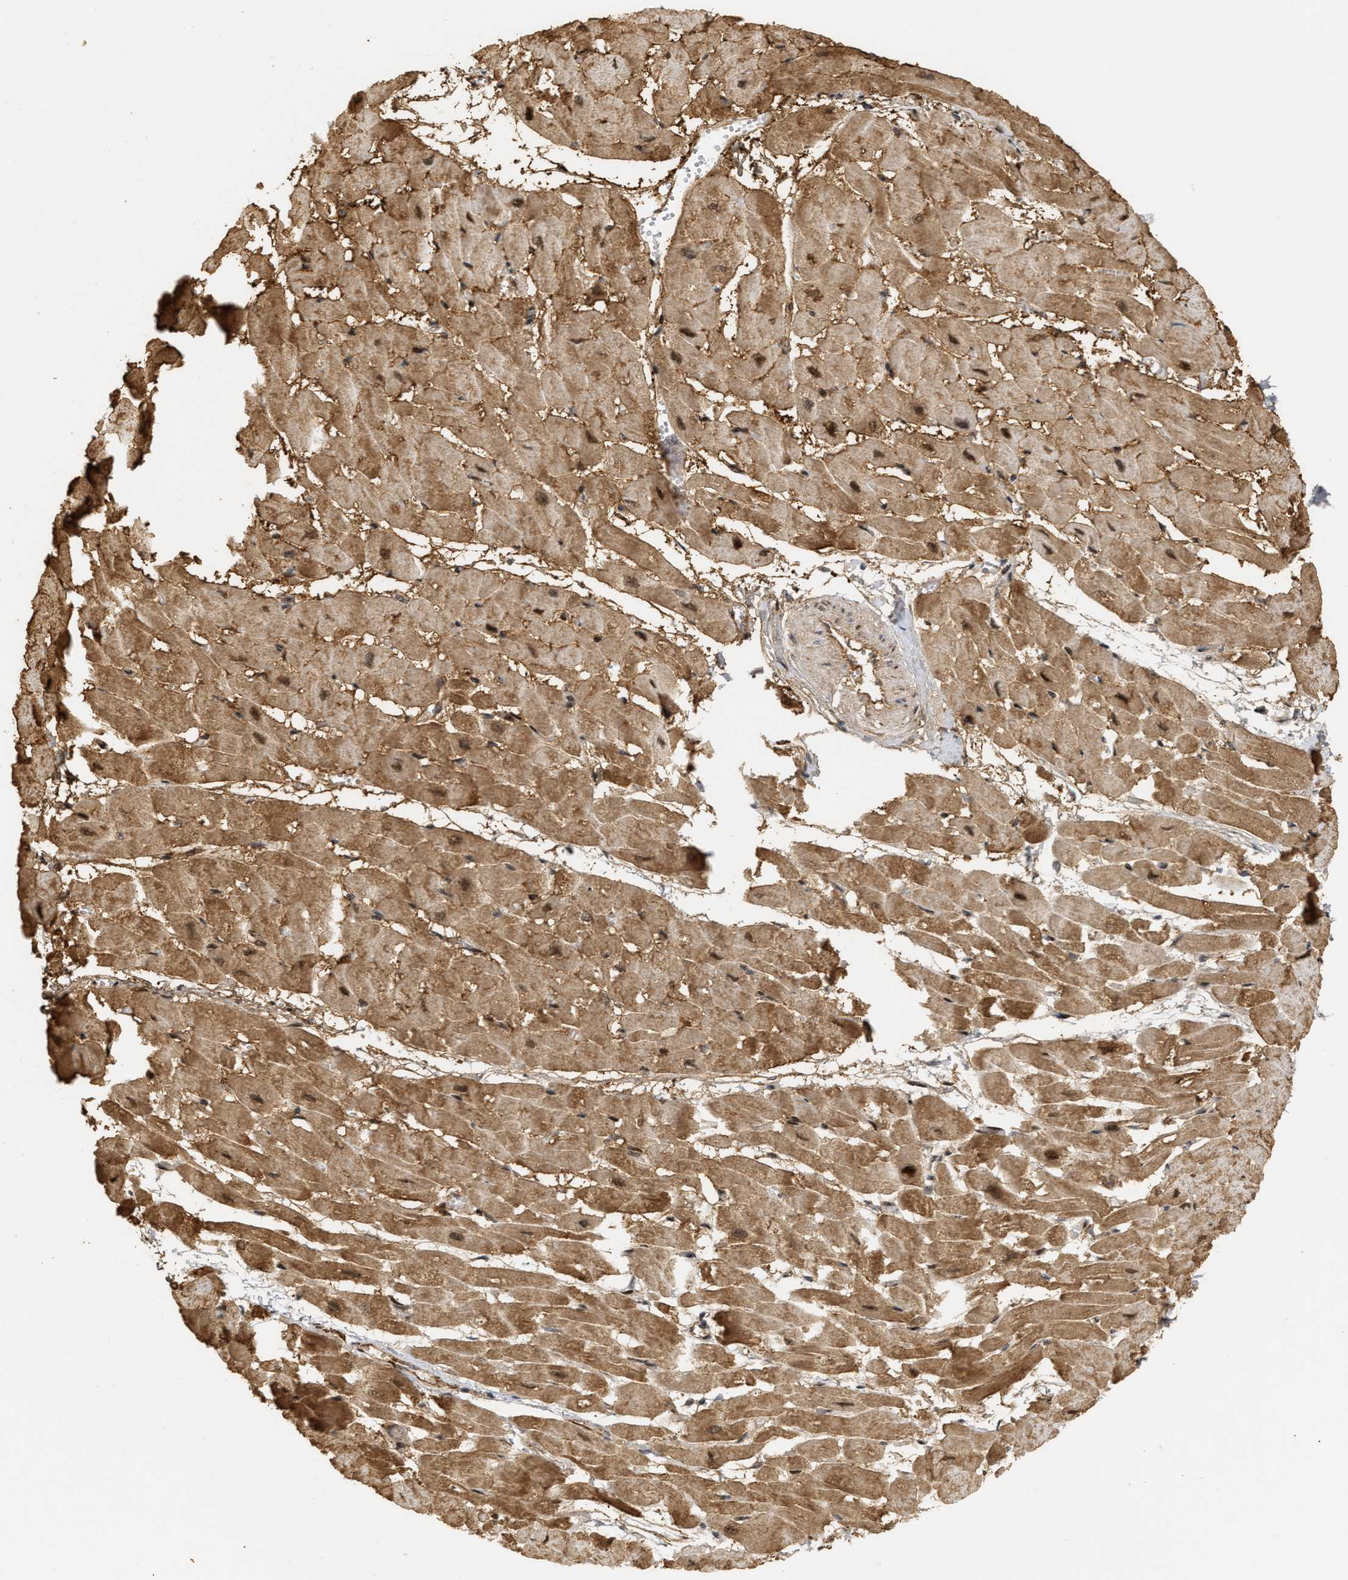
{"staining": {"intensity": "moderate", "quantity": ">75%", "location": "cytoplasmic/membranous"}, "tissue": "heart muscle", "cell_type": "Cardiomyocytes", "image_type": "normal", "snomed": [{"axis": "morphology", "description": "Normal tissue, NOS"}, {"axis": "topography", "description": "Heart"}], "caption": "A medium amount of moderate cytoplasmic/membranous staining is present in approximately >75% of cardiomyocytes in benign heart muscle. (Stains: DAB (3,3'-diaminobenzidine) in brown, nuclei in blue, Microscopy: brightfield microscopy at high magnification).", "gene": "ZFAND5", "patient": {"sex": "male", "age": 45}}